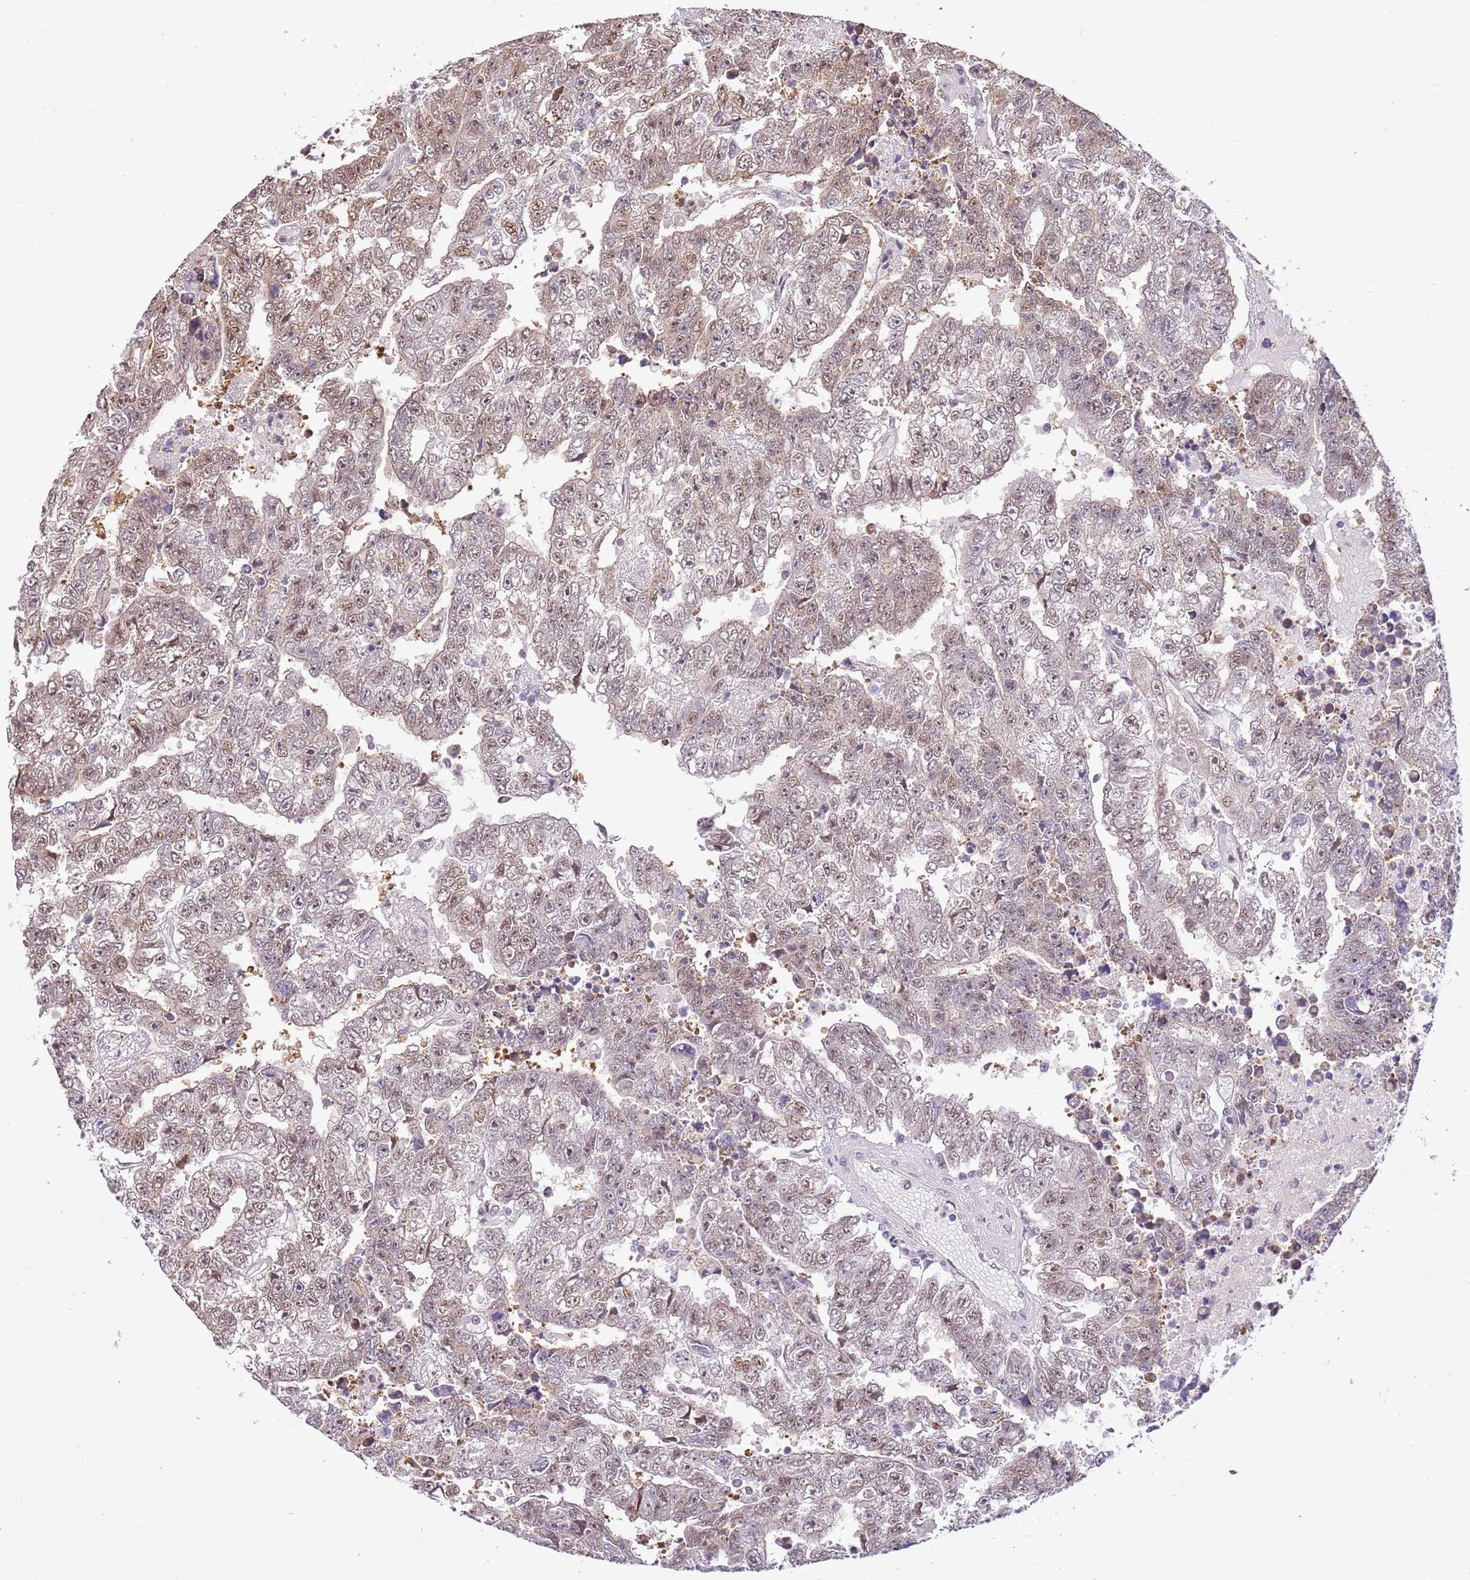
{"staining": {"intensity": "weak", "quantity": "25%-75%", "location": "cytoplasmic/membranous,nuclear"}, "tissue": "testis cancer", "cell_type": "Tumor cells", "image_type": "cancer", "snomed": [{"axis": "morphology", "description": "Carcinoma, Embryonal, NOS"}, {"axis": "topography", "description": "Testis"}], "caption": "Brown immunohistochemical staining in human testis cancer (embryonal carcinoma) reveals weak cytoplasmic/membranous and nuclear staining in approximately 25%-75% of tumor cells.", "gene": "RFK", "patient": {"sex": "male", "age": 25}}